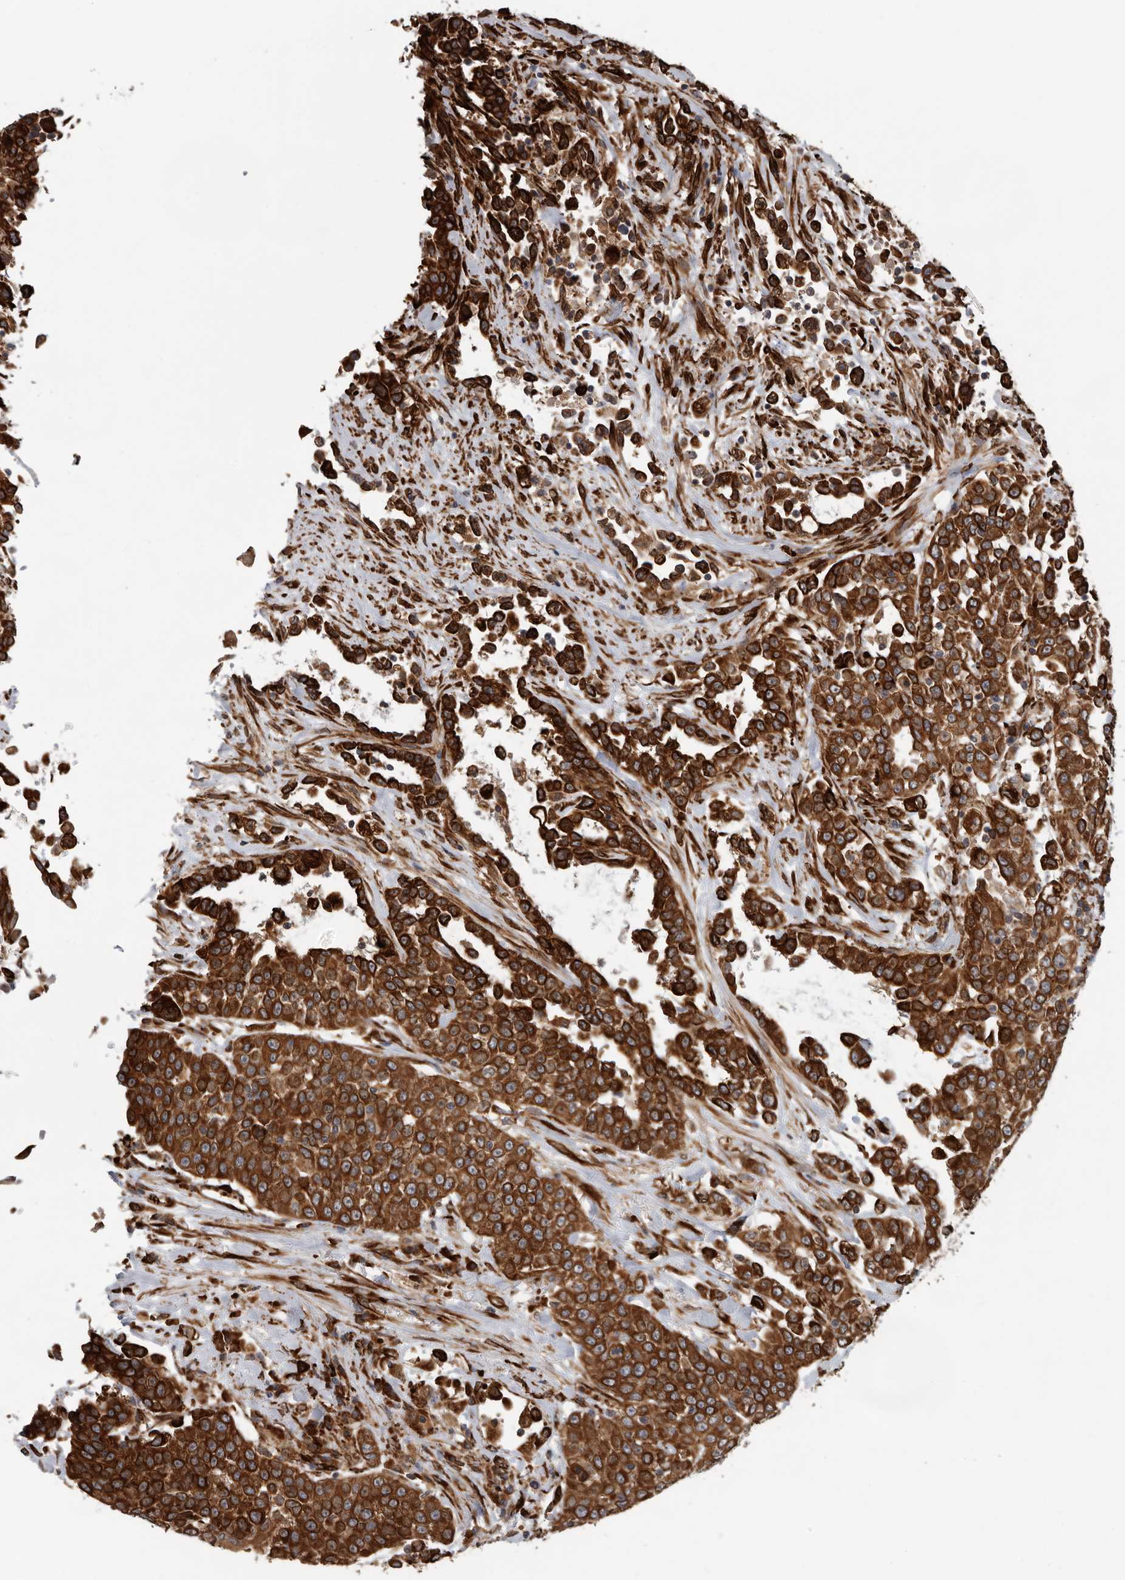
{"staining": {"intensity": "strong", "quantity": ">75%", "location": "cytoplasmic/membranous"}, "tissue": "urothelial cancer", "cell_type": "Tumor cells", "image_type": "cancer", "snomed": [{"axis": "morphology", "description": "Urothelial carcinoma, High grade"}, {"axis": "topography", "description": "Urinary bladder"}], "caption": "This is a micrograph of IHC staining of high-grade urothelial carcinoma, which shows strong positivity in the cytoplasmic/membranous of tumor cells.", "gene": "CEP350", "patient": {"sex": "female", "age": 80}}